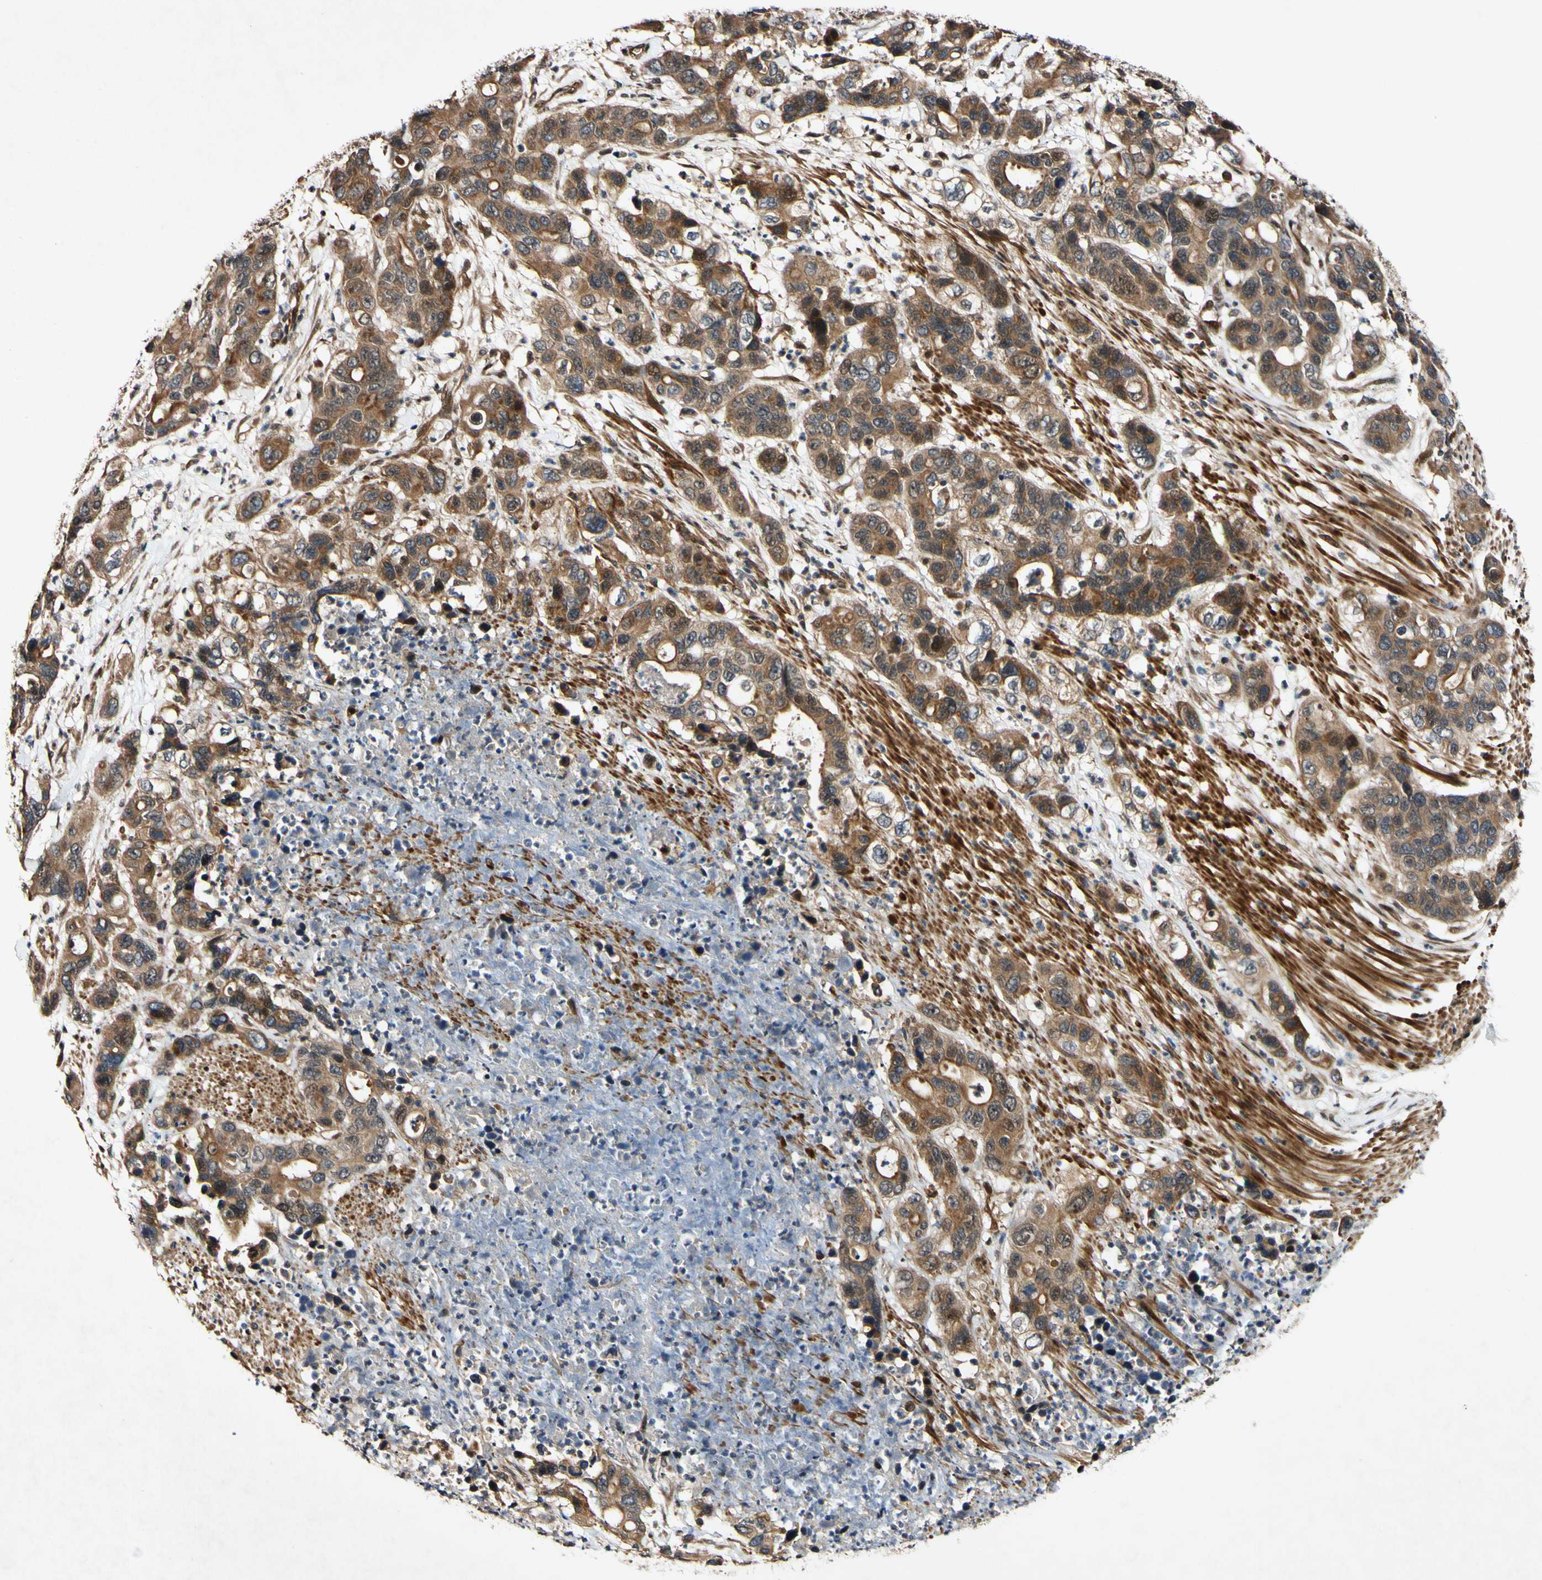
{"staining": {"intensity": "moderate", "quantity": ">75%", "location": "cytoplasmic/membranous"}, "tissue": "pancreatic cancer", "cell_type": "Tumor cells", "image_type": "cancer", "snomed": [{"axis": "morphology", "description": "Adenocarcinoma, NOS"}, {"axis": "topography", "description": "Pancreas"}], "caption": "Moderate cytoplasmic/membranous positivity is seen in about >75% of tumor cells in adenocarcinoma (pancreatic). The protein is shown in brown color, while the nuclei are stained blue.", "gene": "CSNK1E", "patient": {"sex": "female", "age": 71}}